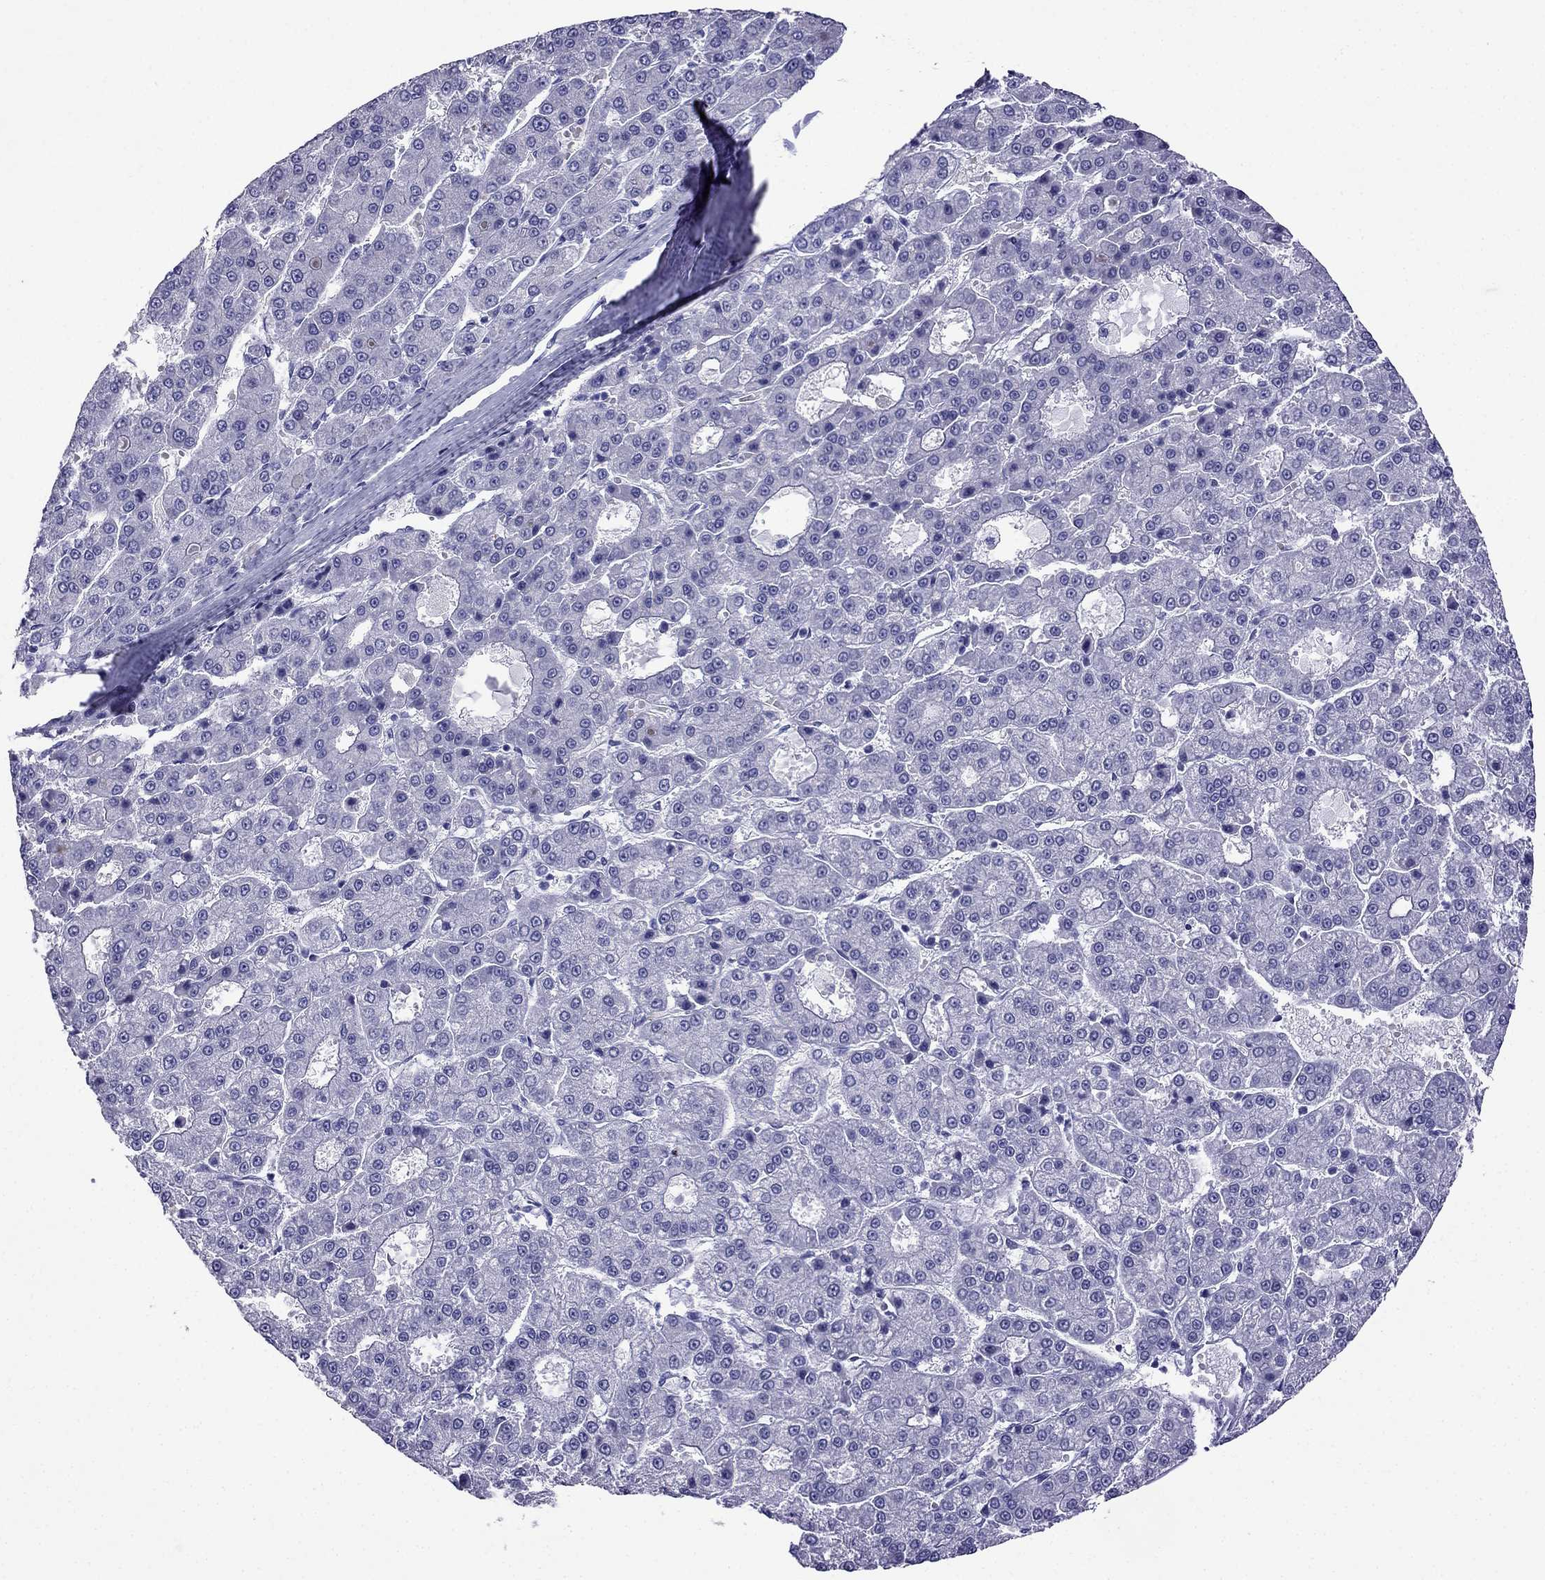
{"staining": {"intensity": "negative", "quantity": "none", "location": "none"}, "tissue": "liver cancer", "cell_type": "Tumor cells", "image_type": "cancer", "snomed": [{"axis": "morphology", "description": "Carcinoma, Hepatocellular, NOS"}, {"axis": "topography", "description": "Liver"}], "caption": "IHC histopathology image of neoplastic tissue: liver cancer (hepatocellular carcinoma) stained with DAB (3,3'-diaminobenzidine) demonstrates no significant protein positivity in tumor cells.", "gene": "ARR3", "patient": {"sex": "male", "age": 70}}